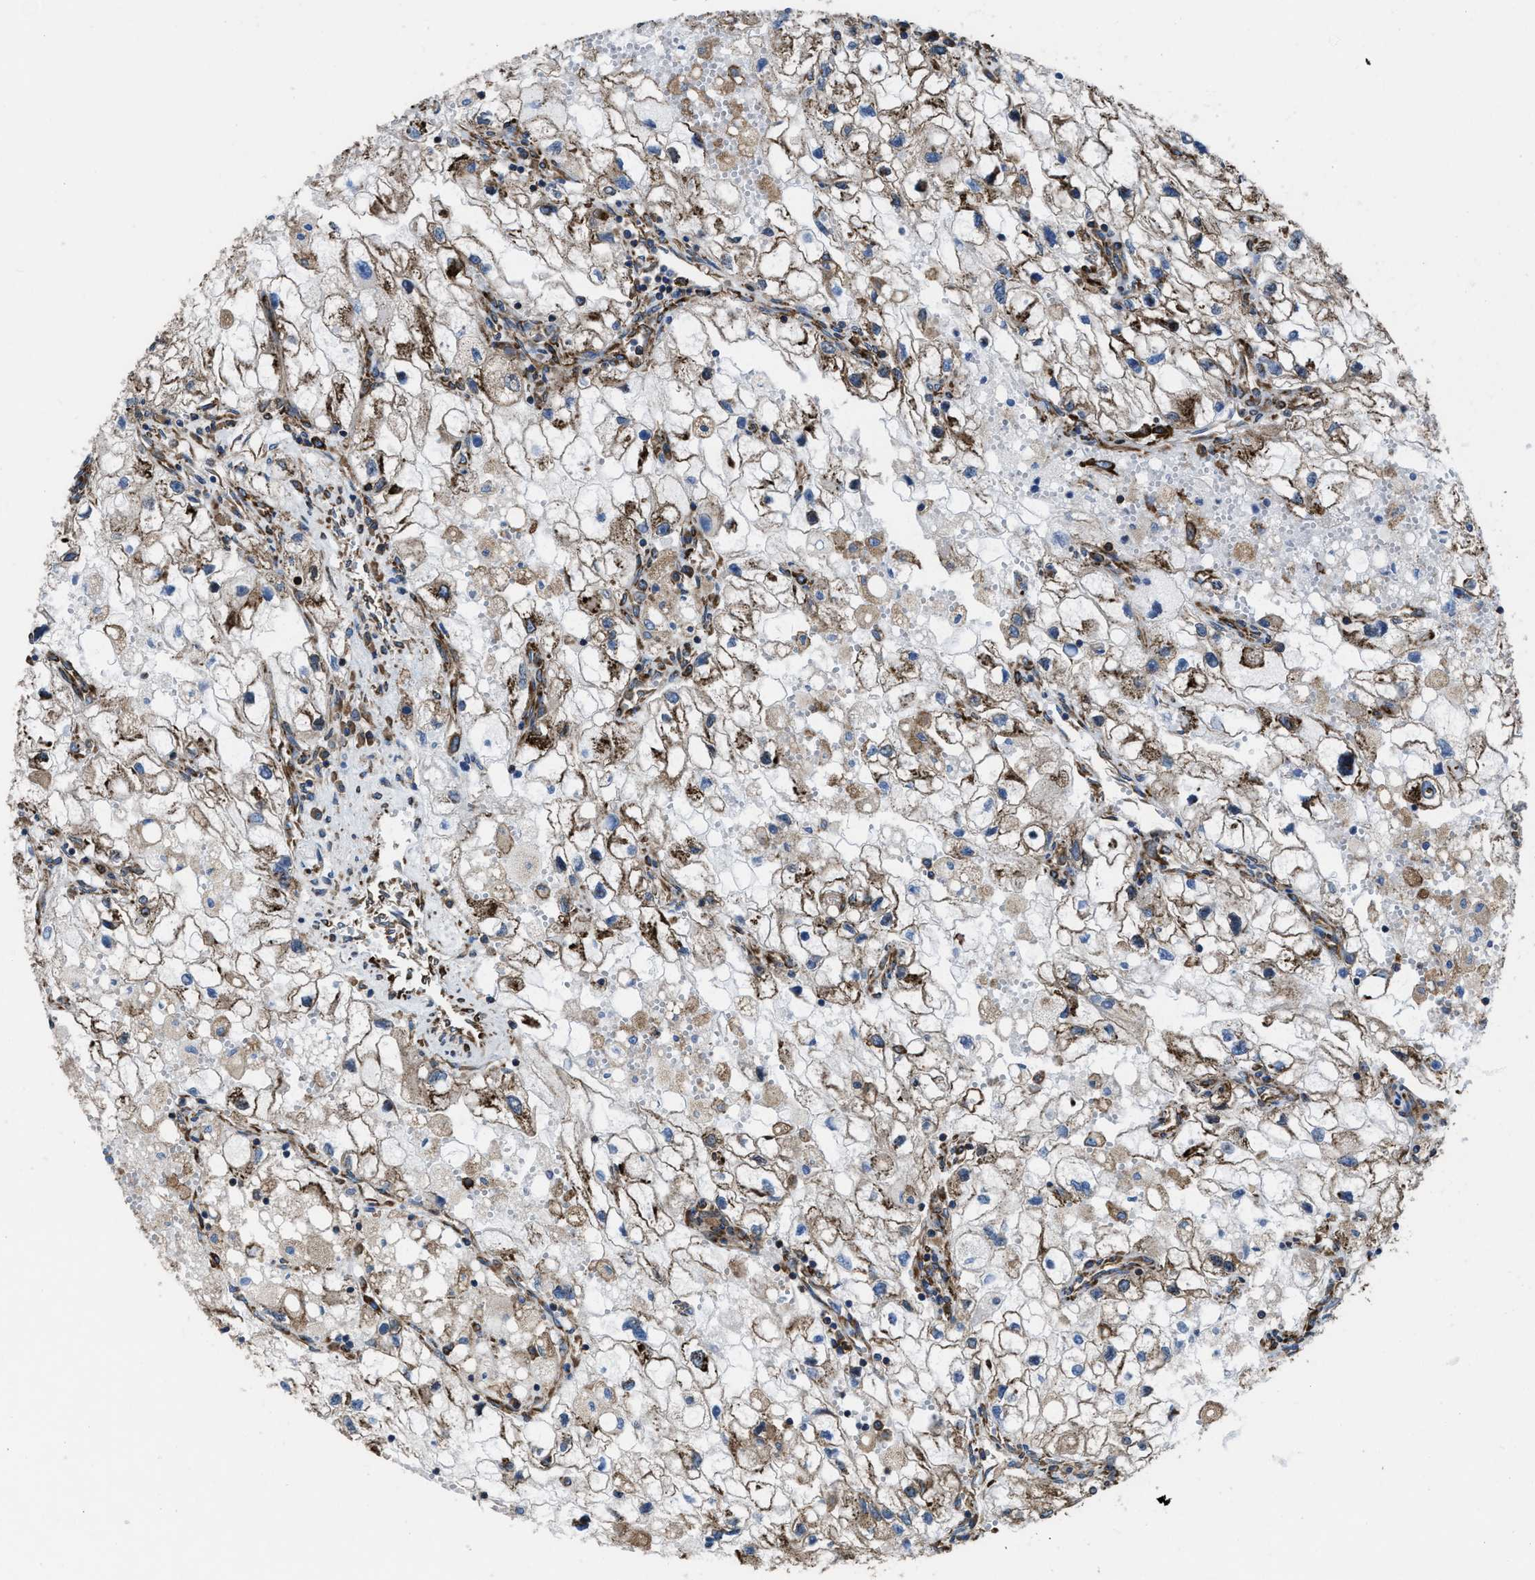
{"staining": {"intensity": "moderate", "quantity": ">75%", "location": "cytoplasmic/membranous"}, "tissue": "renal cancer", "cell_type": "Tumor cells", "image_type": "cancer", "snomed": [{"axis": "morphology", "description": "Adenocarcinoma, NOS"}, {"axis": "topography", "description": "Kidney"}], "caption": "Immunohistochemistry of renal adenocarcinoma displays medium levels of moderate cytoplasmic/membranous positivity in approximately >75% of tumor cells.", "gene": "CAPRIN1", "patient": {"sex": "female", "age": 70}}